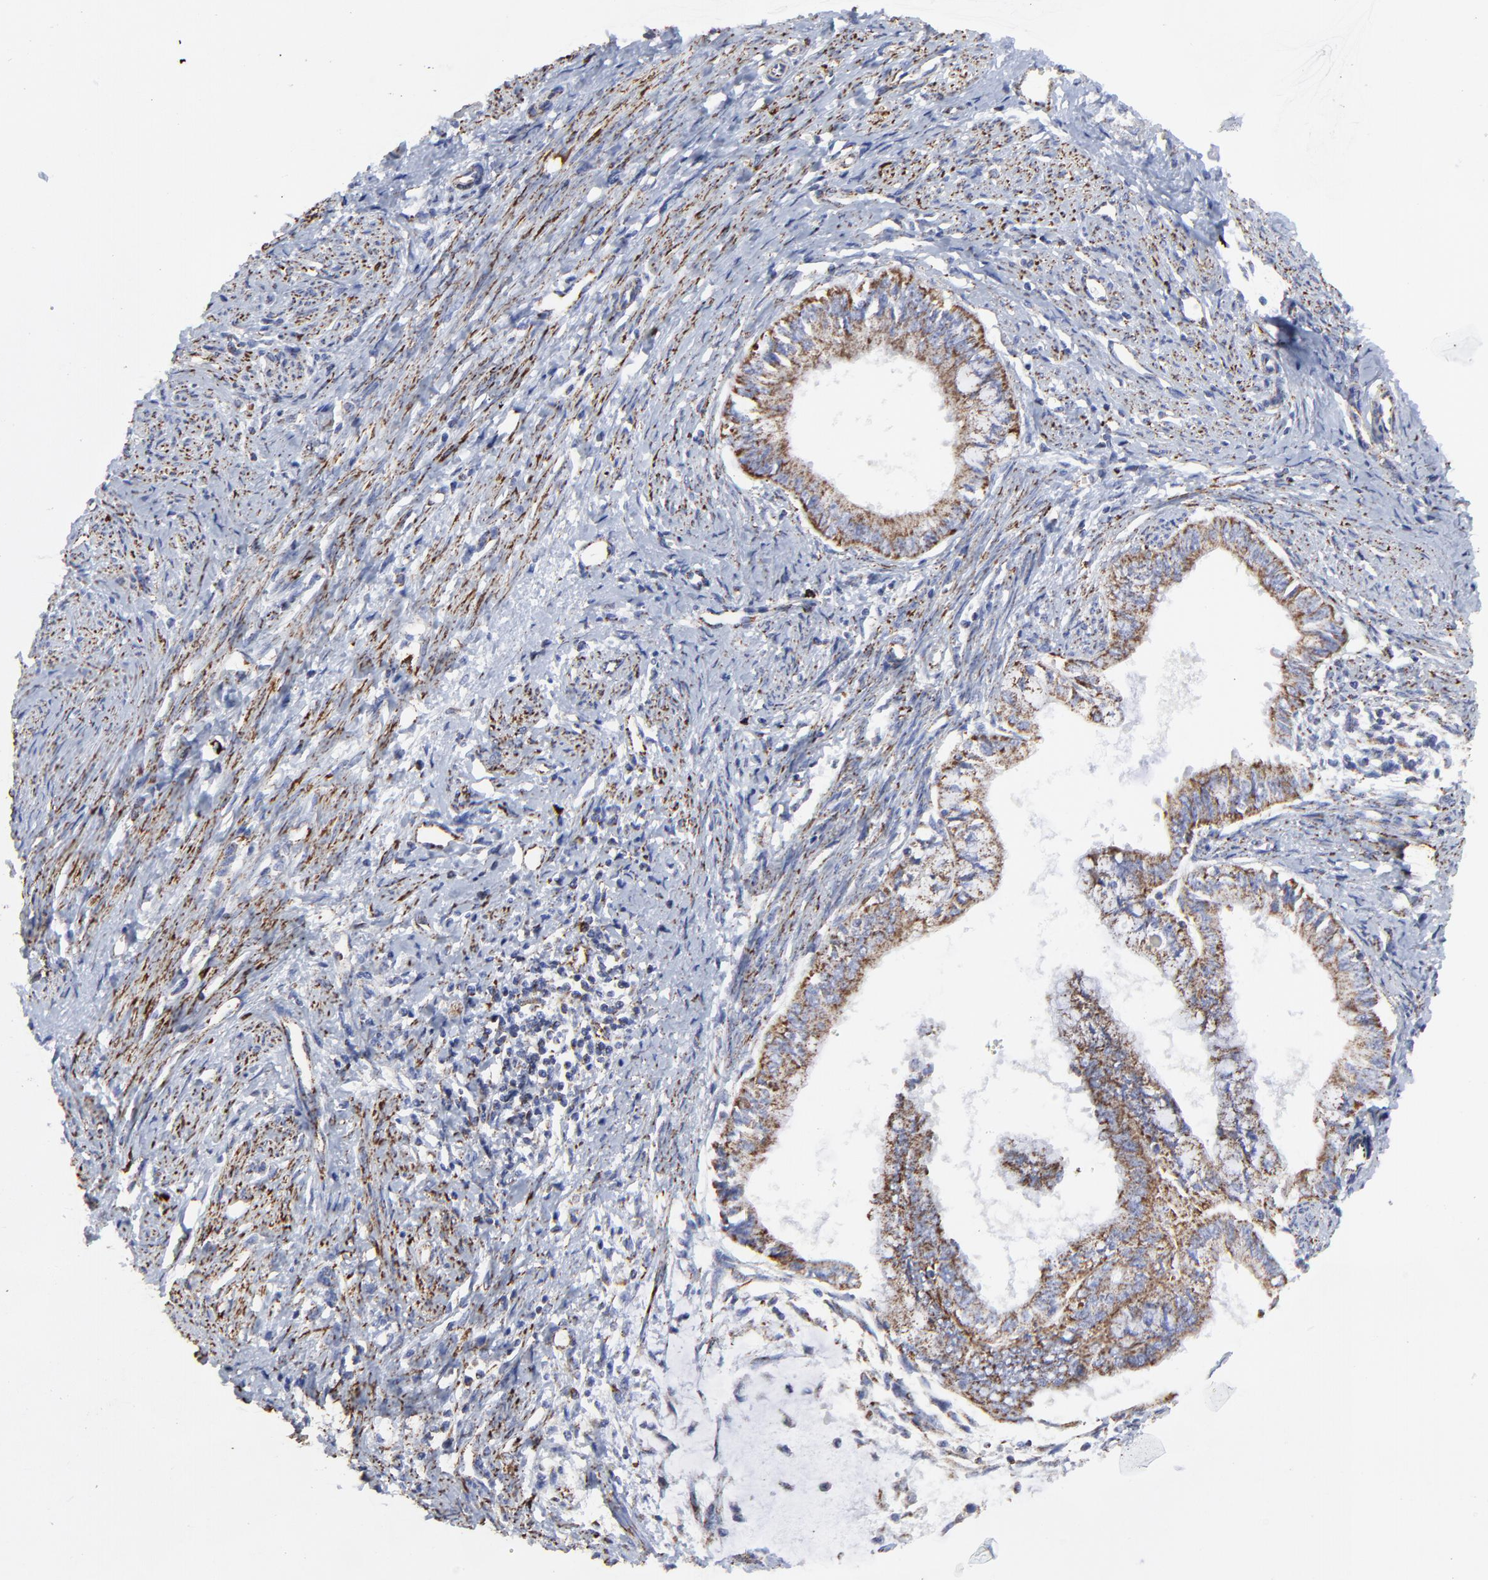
{"staining": {"intensity": "moderate", "quantity": ">75%", "location": "cytoplasmic/membranous"}, "tissue": "endometrial cancer", "cell_type": "Tumor cells", "image_type": "cancer", "snomed": [{"axis": "morphology", "description": "Adenocarcinoma, NOS"}, {"axis": "topography", "description": "Endometrium"}], "caption": "This histopathology image displays endometrial adenocarcinoma stained with IHC to label a protein in brown. The cytoplasmic/membranous of tumor cells show moderate positivity for the protein. Nuclei are counter-stained blue.", "gene": "PINK1", "patient": {"sex": "female", "age": 76}}